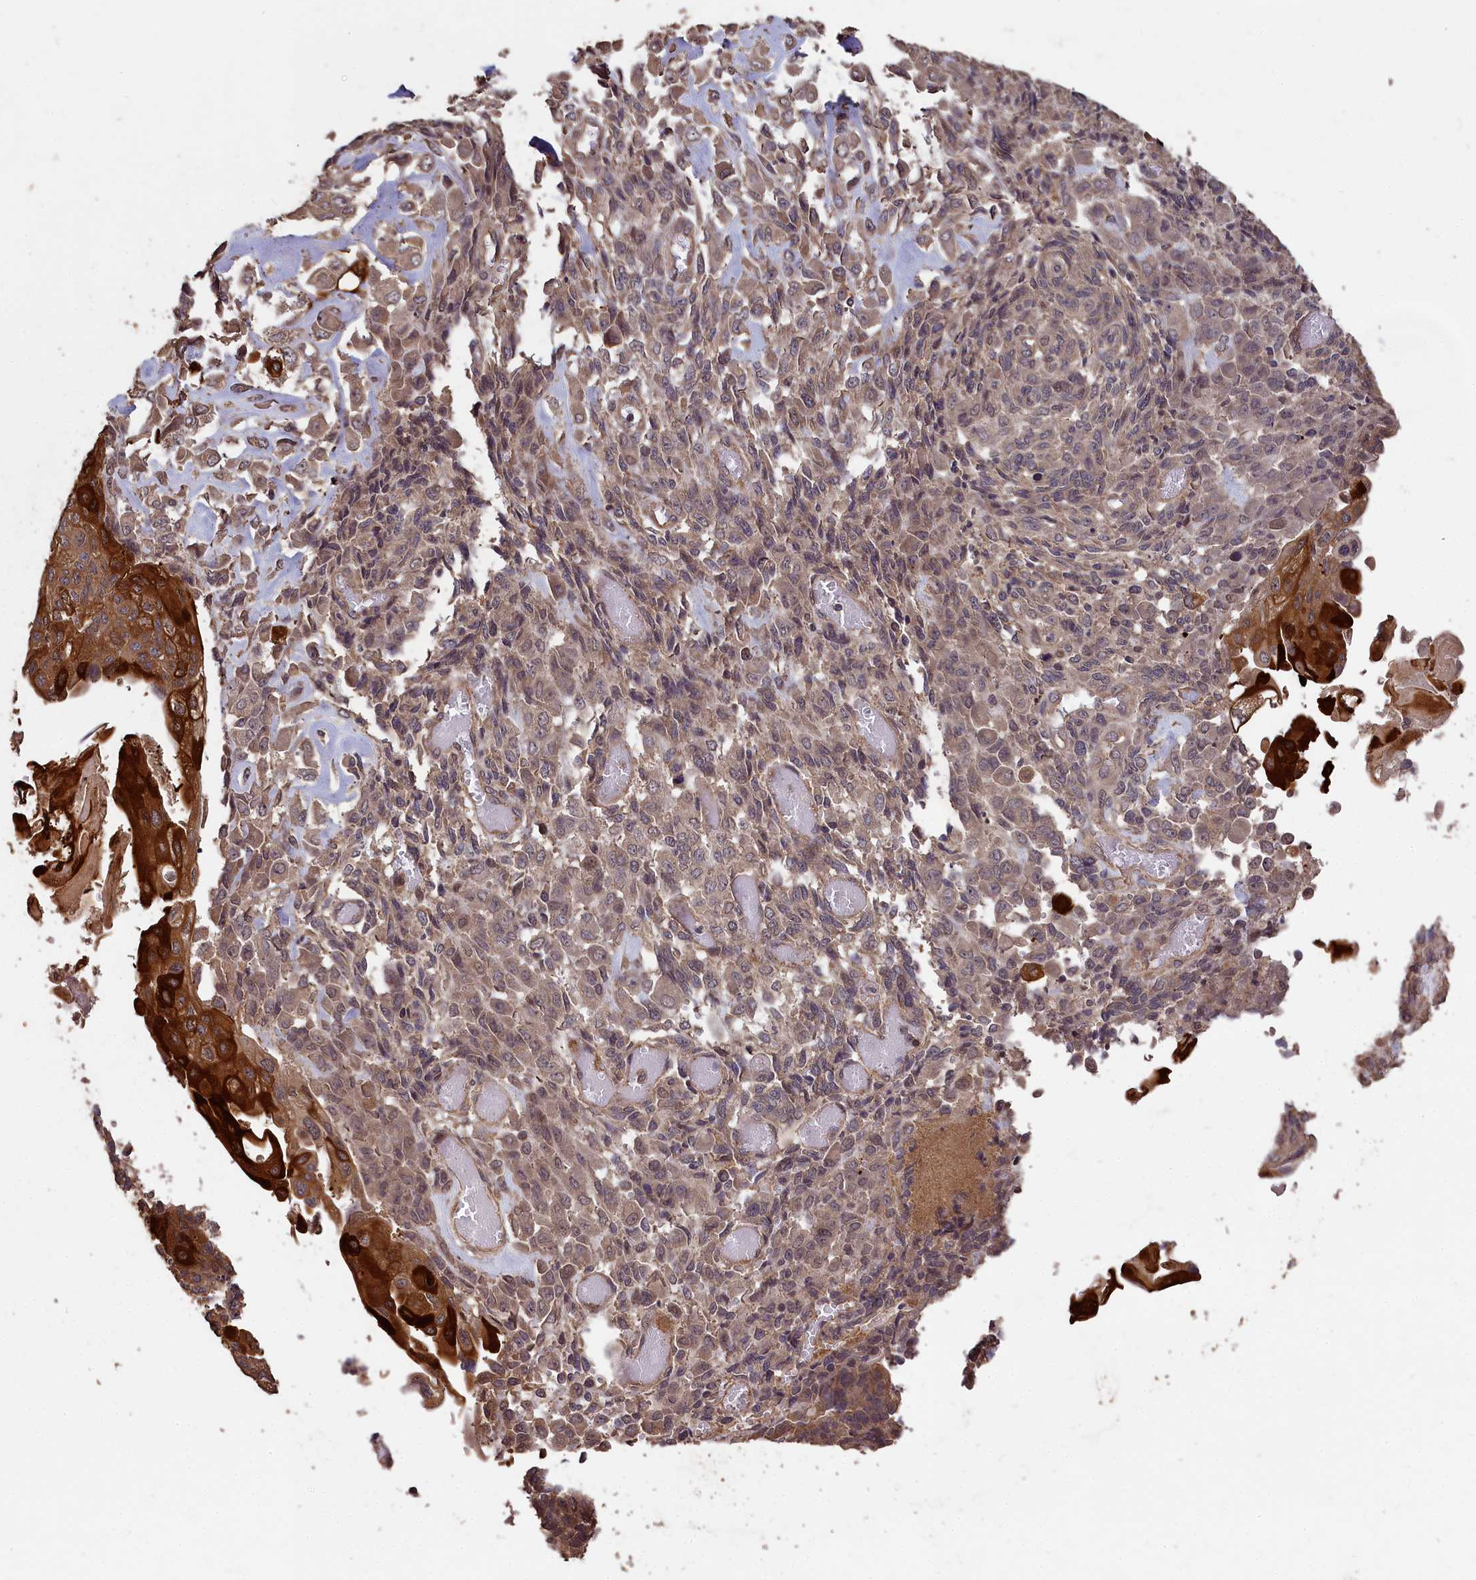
{"staining": {"intensity": "strong", "quantity": "<25%", "location": "cytoplasmic/membranous"}, "tissue": "endometrial cancer", "cell_type": "Tumor cells", "image_type": "cancer", "snomed": [{"axis": "morphology", "description": "Adenocarcinoma, NOS"}, {"axis": "topography", "description": "Endometrium"}], "caption": "Strong cytoplasmic/membranous expression is present in about <25% of tumor cells in endometrial adenocarcinoma.", "gene": "CHD9", "patient": {"sex": "female", "age": 32}}